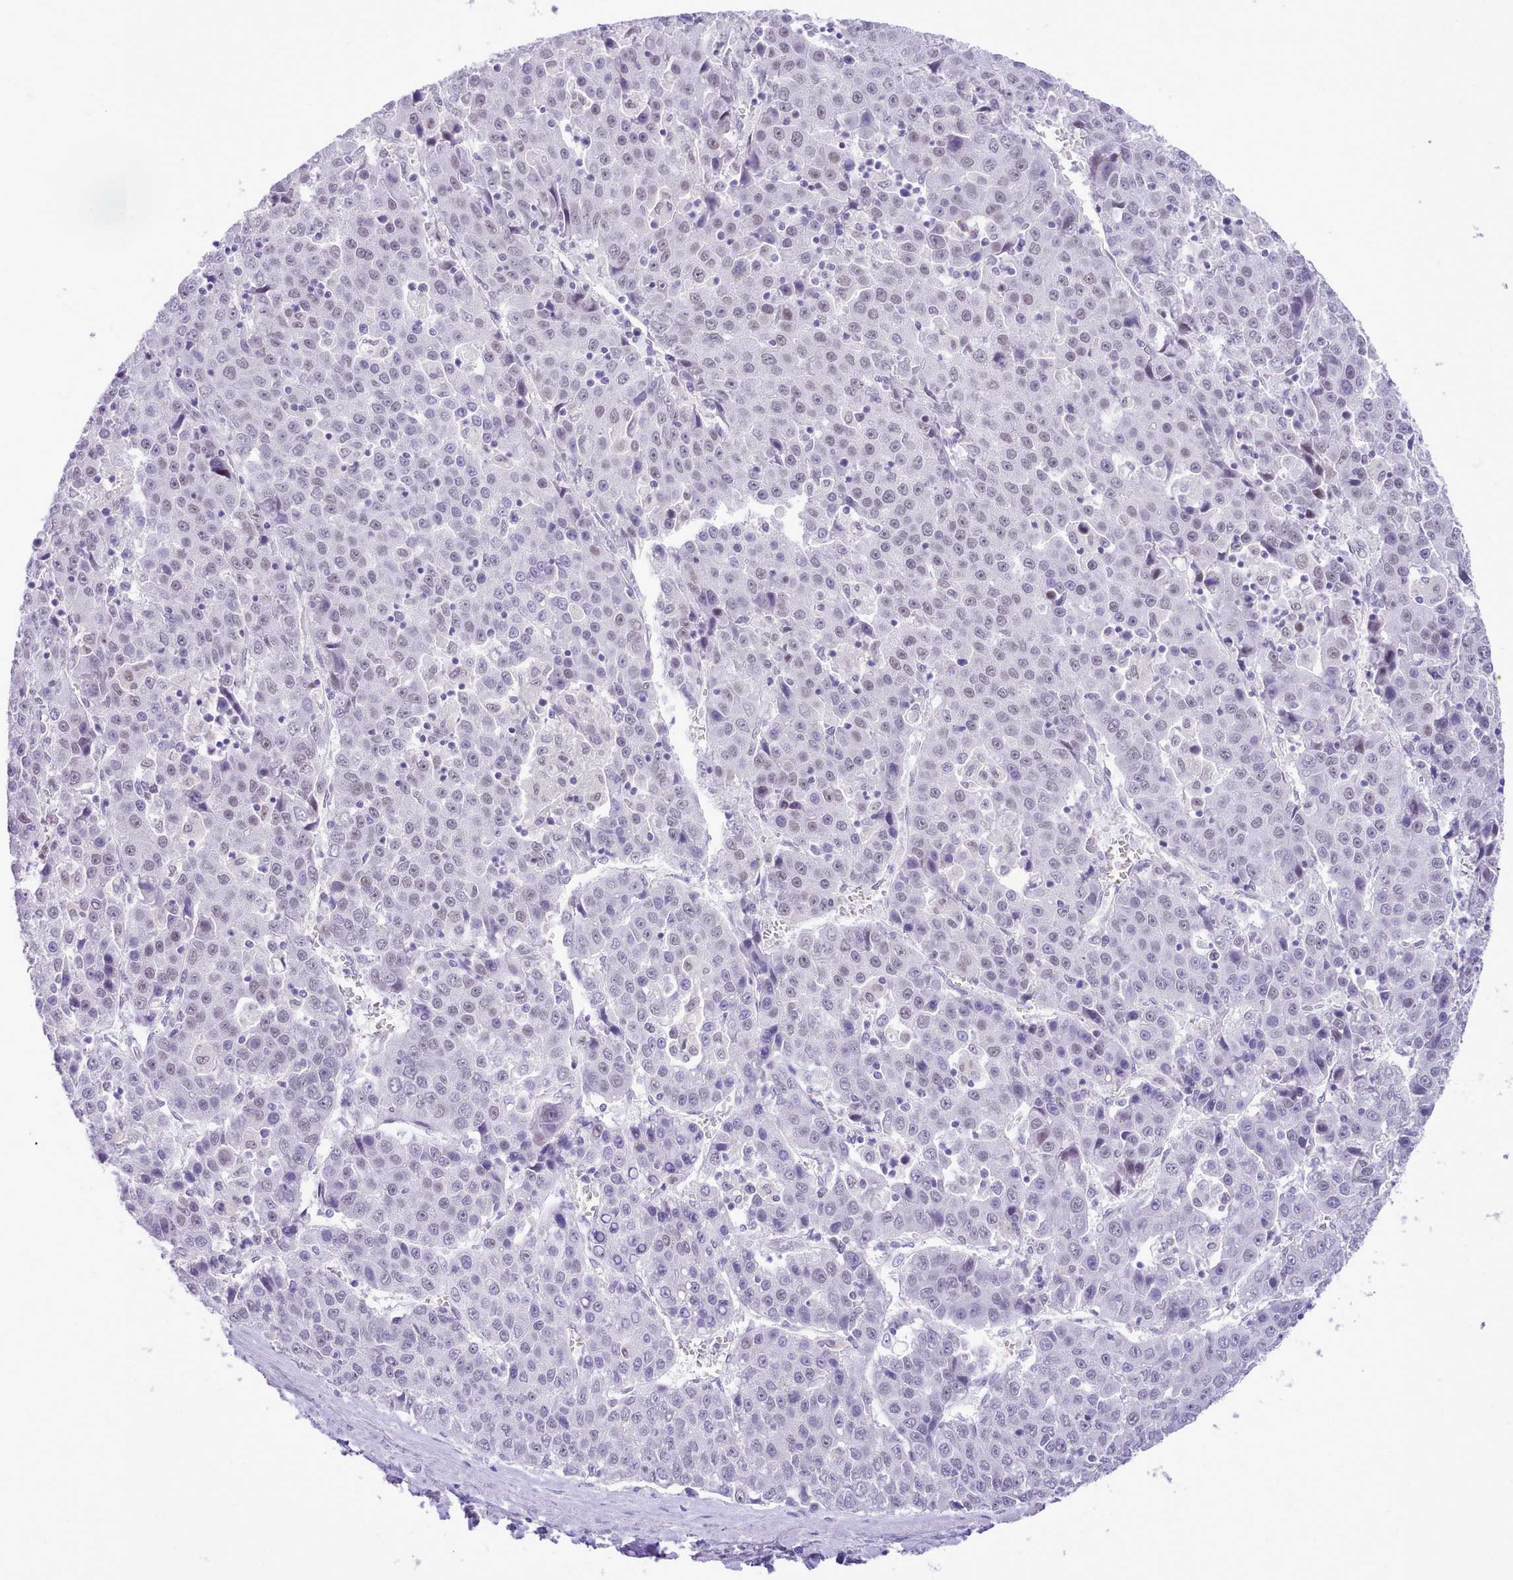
{"staining": {"intensity": "negative", "quantity": "none", "location": "none"}, "tissue": "liver cancer", "cell_type": "Tumor cells", "image_type": "cancer", "snomed": [{"axis": "morphology", "description": "Carcinoma, Hepatocellular, NOS"}, {"axis": "topography", "description": "Liver"}], "caption": "Tumor cells are negative for brown protein staining in liver cancer.", "gene": "LRRC37A", "patient": {"sex": "female", "age": 53}}